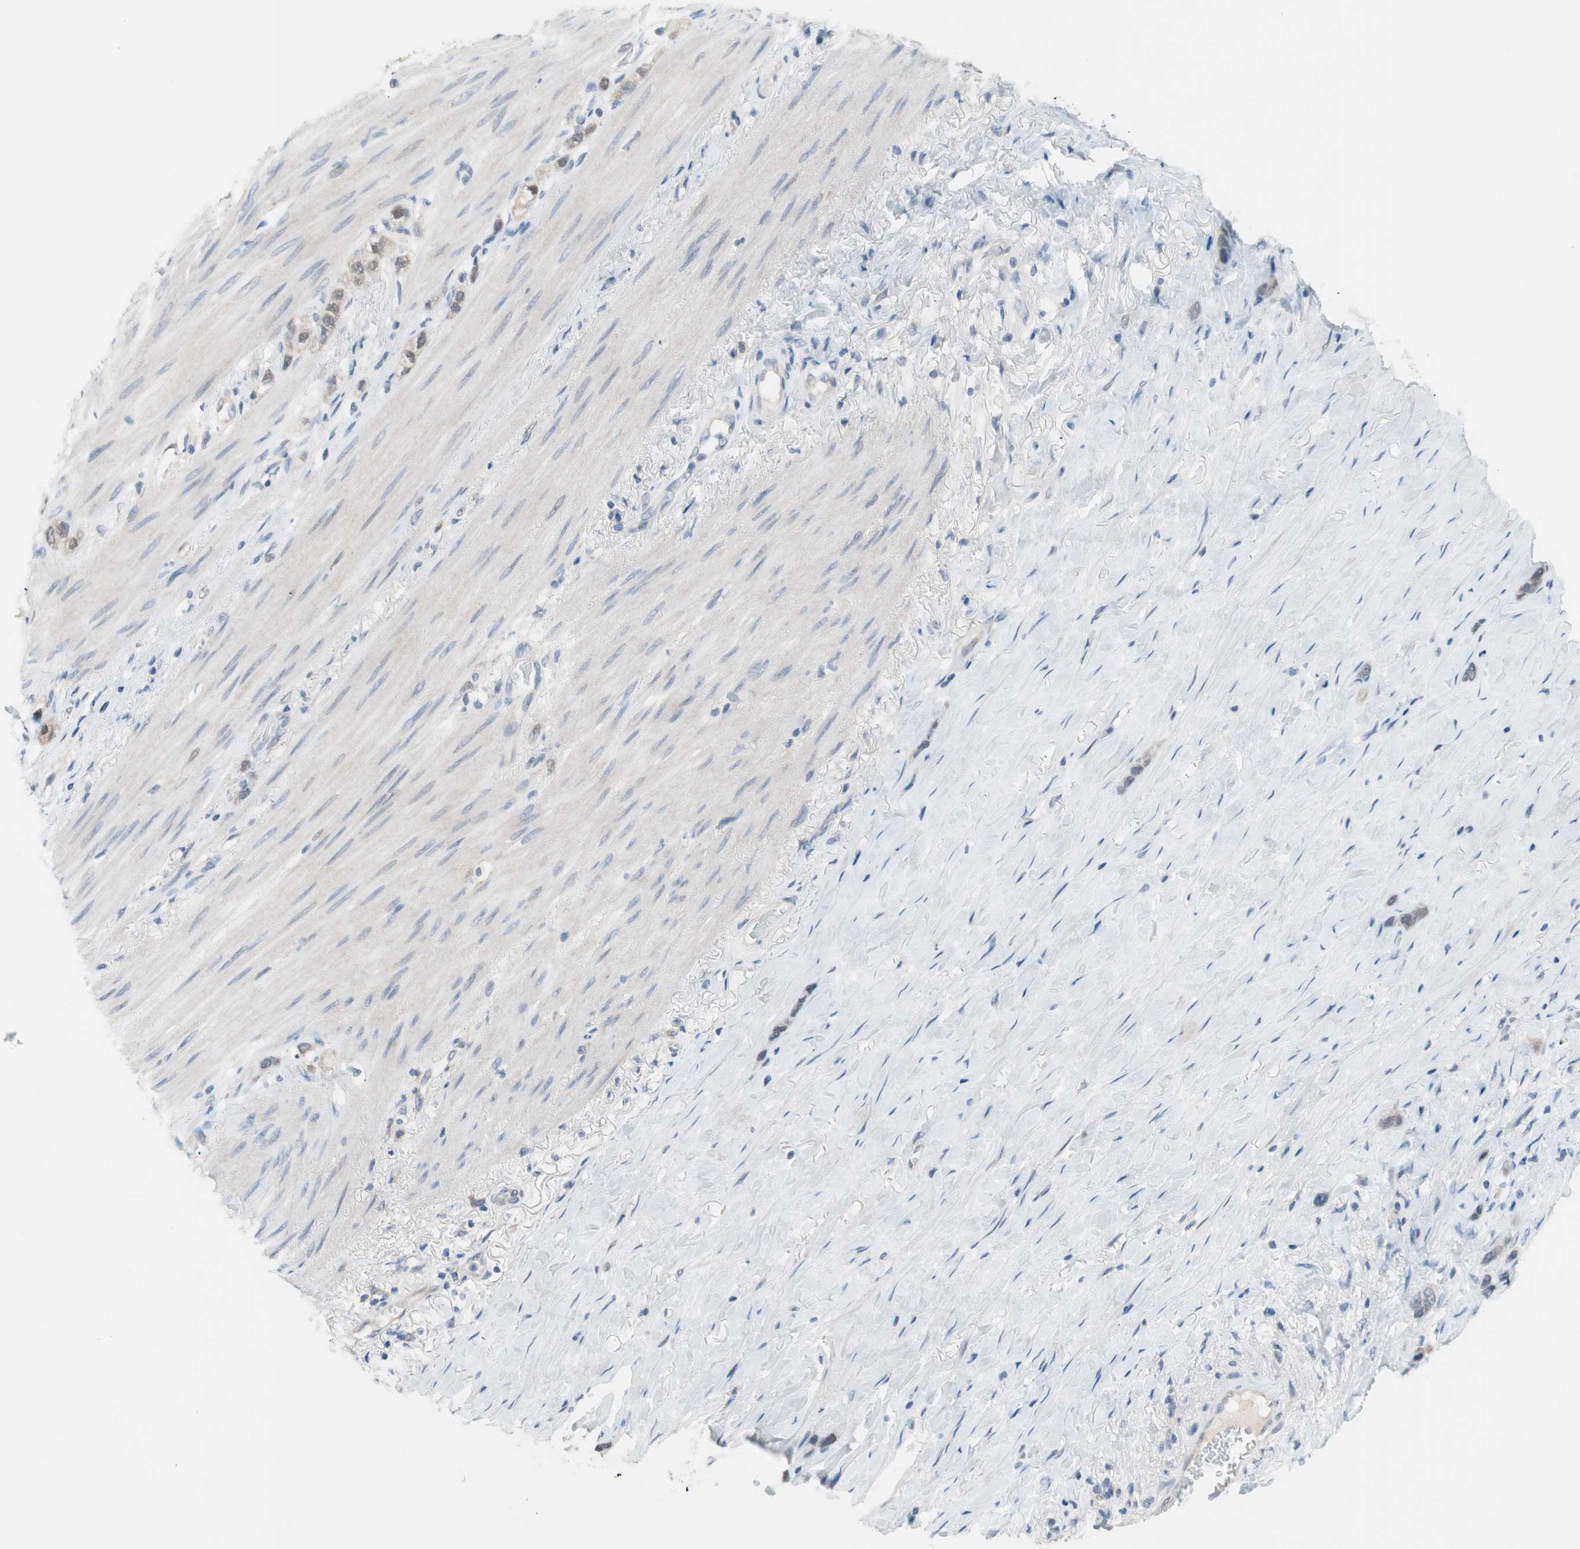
{"staining": {"intensity": "weak", "quantity": "<25%", "location": "cytoplasmic/membranous"}, "tissue": "stomach cancer", "cell_type": "Tumor cells", "image_type": "cancer", "snomed": [{"axis": "morphology", "description": "Normal tissue, NOS"}, {"axis": "morphology", "description": "Adenocarcinoma, NOS"}, {"axis": "morphology", "description": "Adenocarcinoma, High grade"}, {"axis": "topography", "description": "Stomach, upper"}, {"axis": "topography", "description": "Stomach"}], "caption": "Human stomach cancer stained for a protein using IHC demonstrates no expression in tumor cells.", "gene": "GRHL1", "patient": {"sex": "female", "age": 65}}